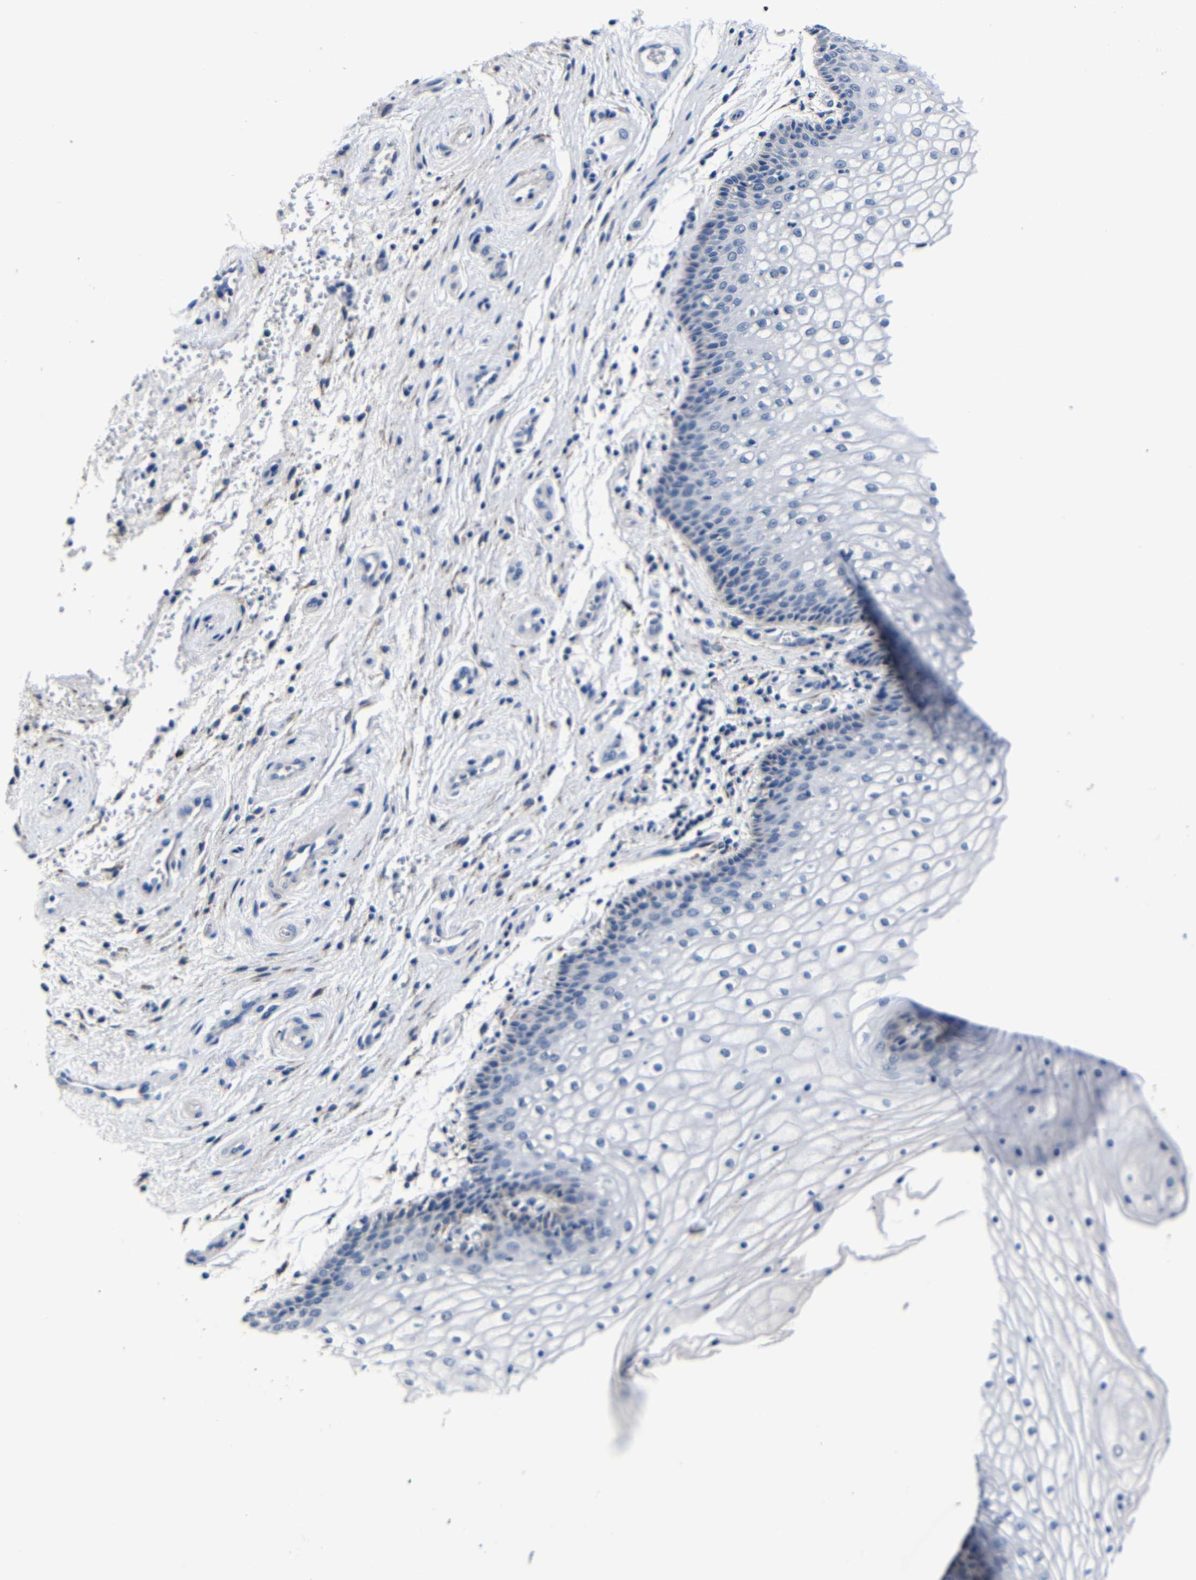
{"staining": {"intensity": "negative", "quantity": "none", "location": "none"}, "tissue": "vagina", "cell_type": "Squamous epithelial cells", "image_type": "normal", "snomed": [{"axis": "morphology", "description": "Normal tissue, NOS"}, {"axis": "topography", "description": "Vagina"}], "caption": "Benign vagina was stained to show a protein in brown. There is no significant staining in squamous epithelial cells.", "gene": "DEPP1", "patient": {"sex": "female", "age": 32}}